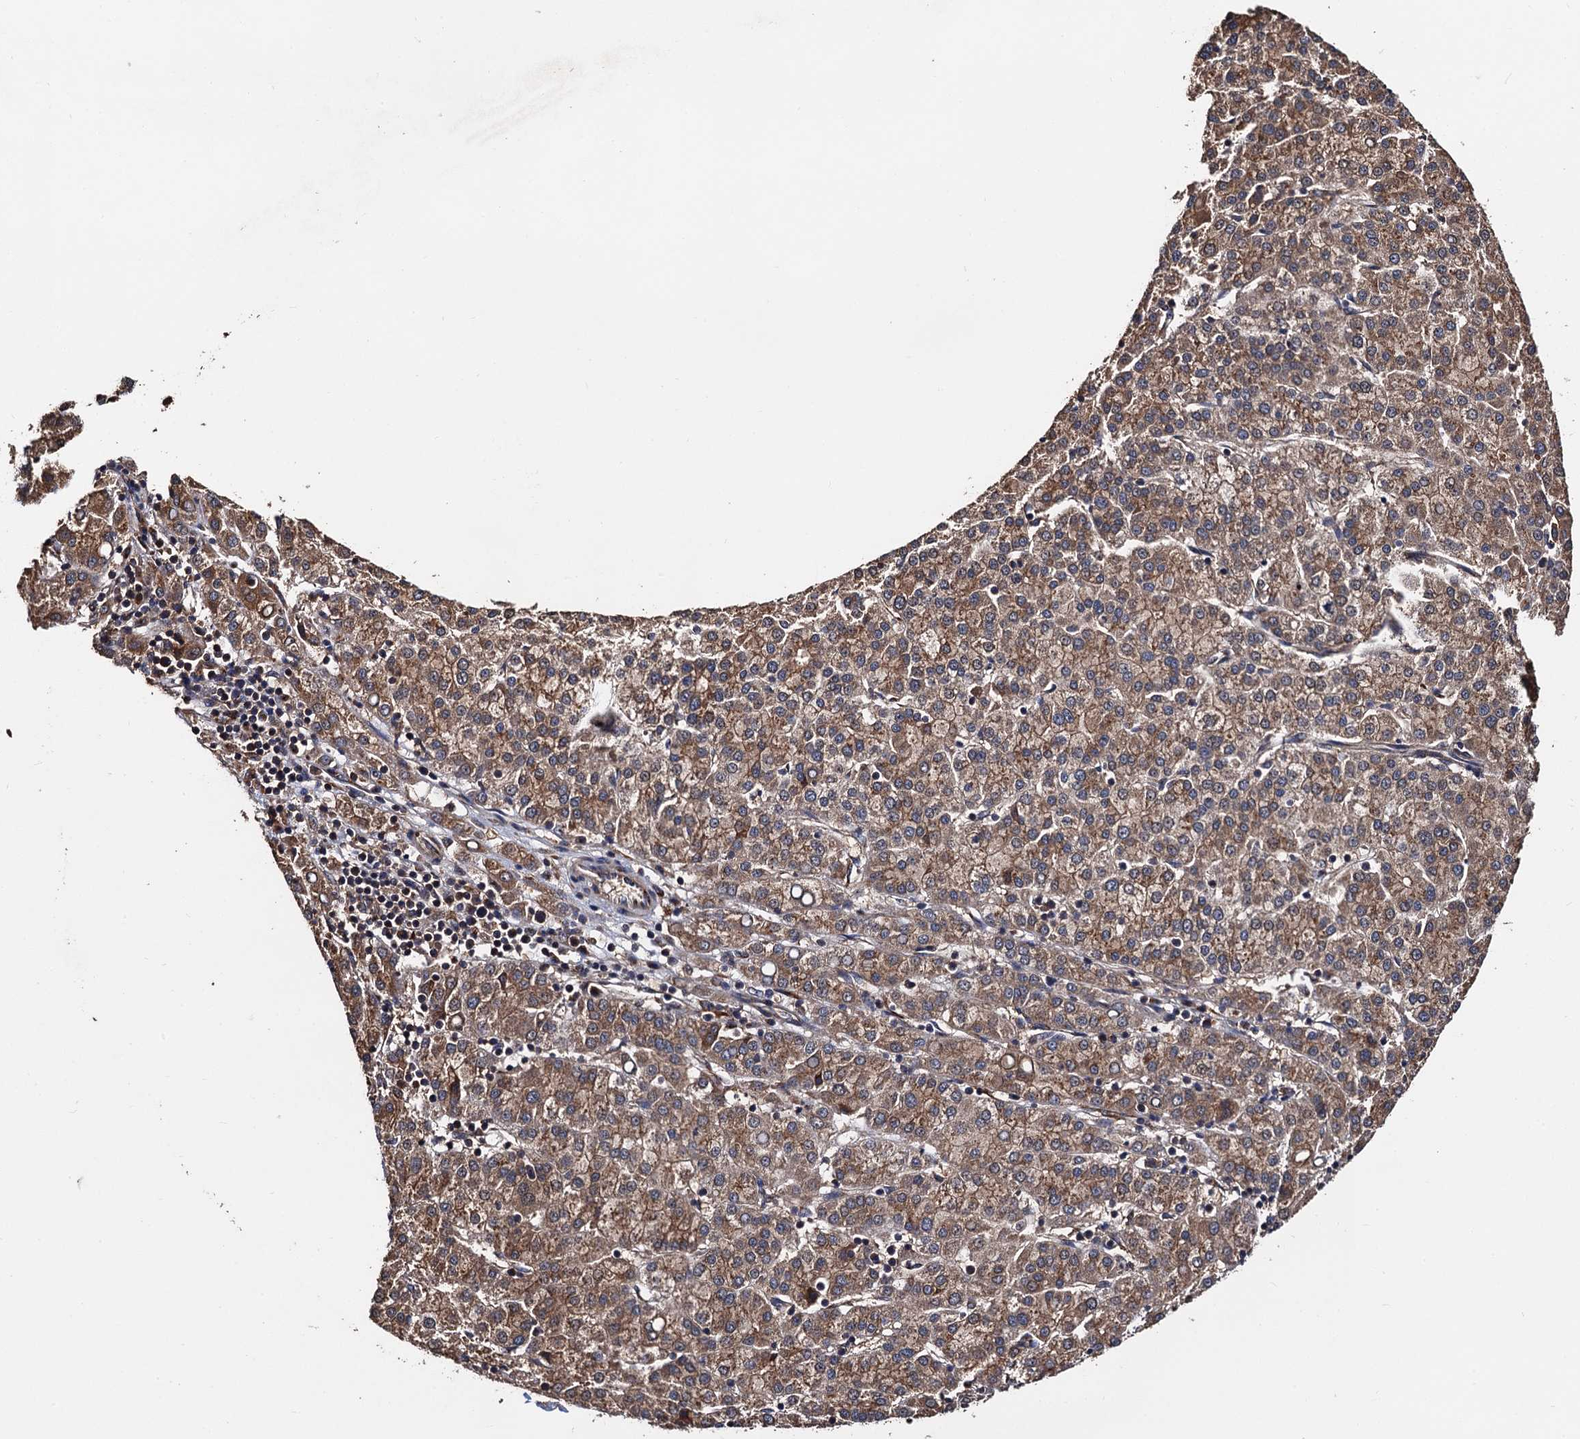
{"staining": {"intensity": "moderate", "quantity": ">75%", "location": "cytoplasmic/membranous"}, "tissue": "liver cancer", "cell_type": "Tumor cells", "image_type": "cancer", "snomed": [{"axis": "morphology", "description": "Carcinoma, Hepatocellular, NOS"}, {"axis": "topography", "description": "Liver"}], "caption": "Approximately >75% of tumor cells in liver cancer show moderate cytoplasmic/membranous protein positivity as visualized by brown immunohistochemical staining.", "gene": "MIER2", "patient": {"sex": "female", "age": 58}}